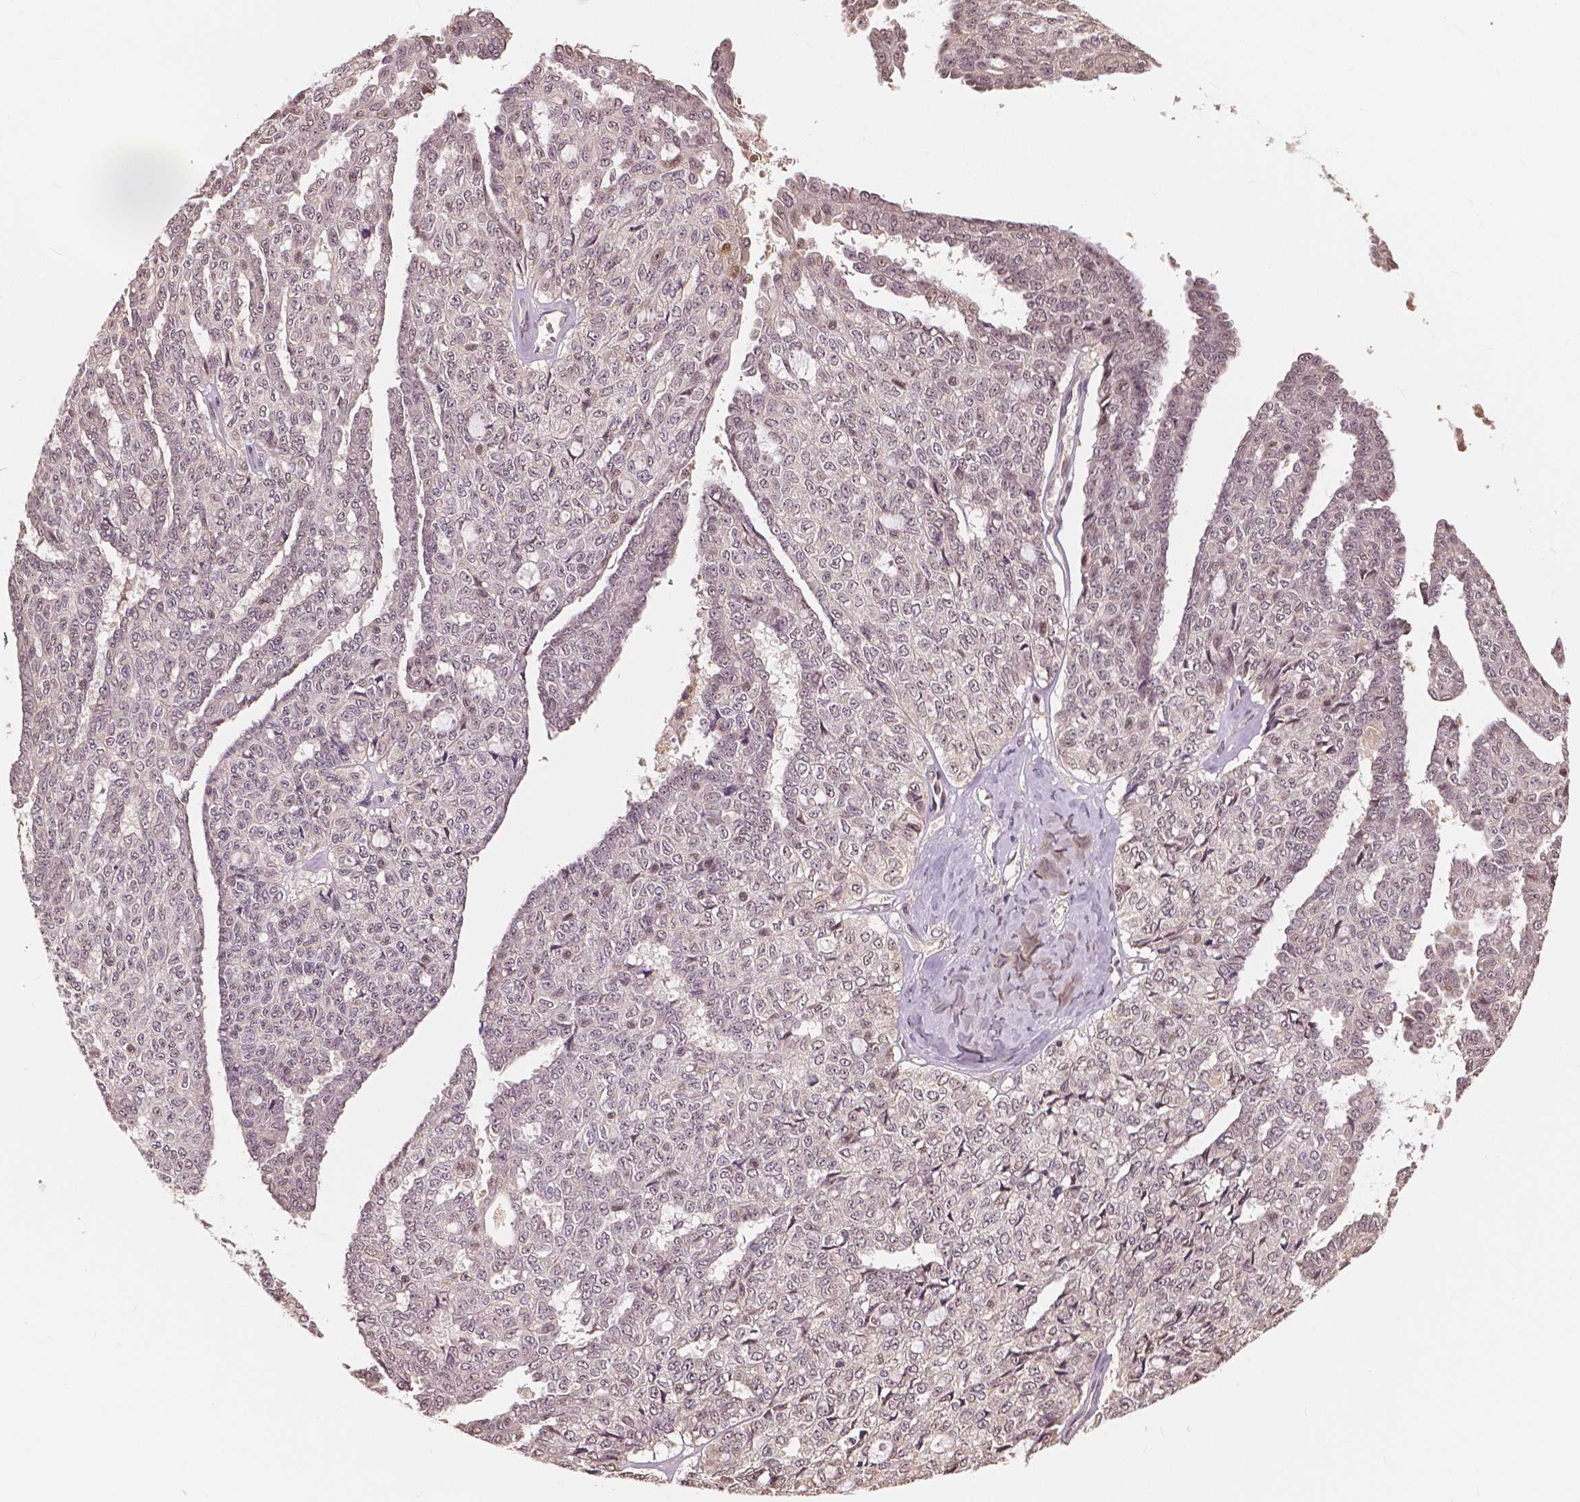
{"staining": {"intensity": "weak", "quantity": ">75%", "location": "nuclear"}, "tissue": "ovarian cancer", "cell_type": "Tumor cells", "image_type": "cancer", "snomed": [{"axis": "morphology", "description": "Cystadenocarcinoma, serous, NOS"}, {"axis": "topography", "description": "Ovary"}], "caption": "Immunohistochemical staining of serous cystadenocarcinoma (ovarian) displays low levels of weak nuclear protein staining in approximately >75% of tumor cells. The staining is performed using DAB (3,3'-diaminobenzidine) brown chromogen to label protein expression. The nuclei are counter-stained blue using hematoxylin.", "gene": "MAP1LC3B", "patient": {"sex": "female", "age": 71}}